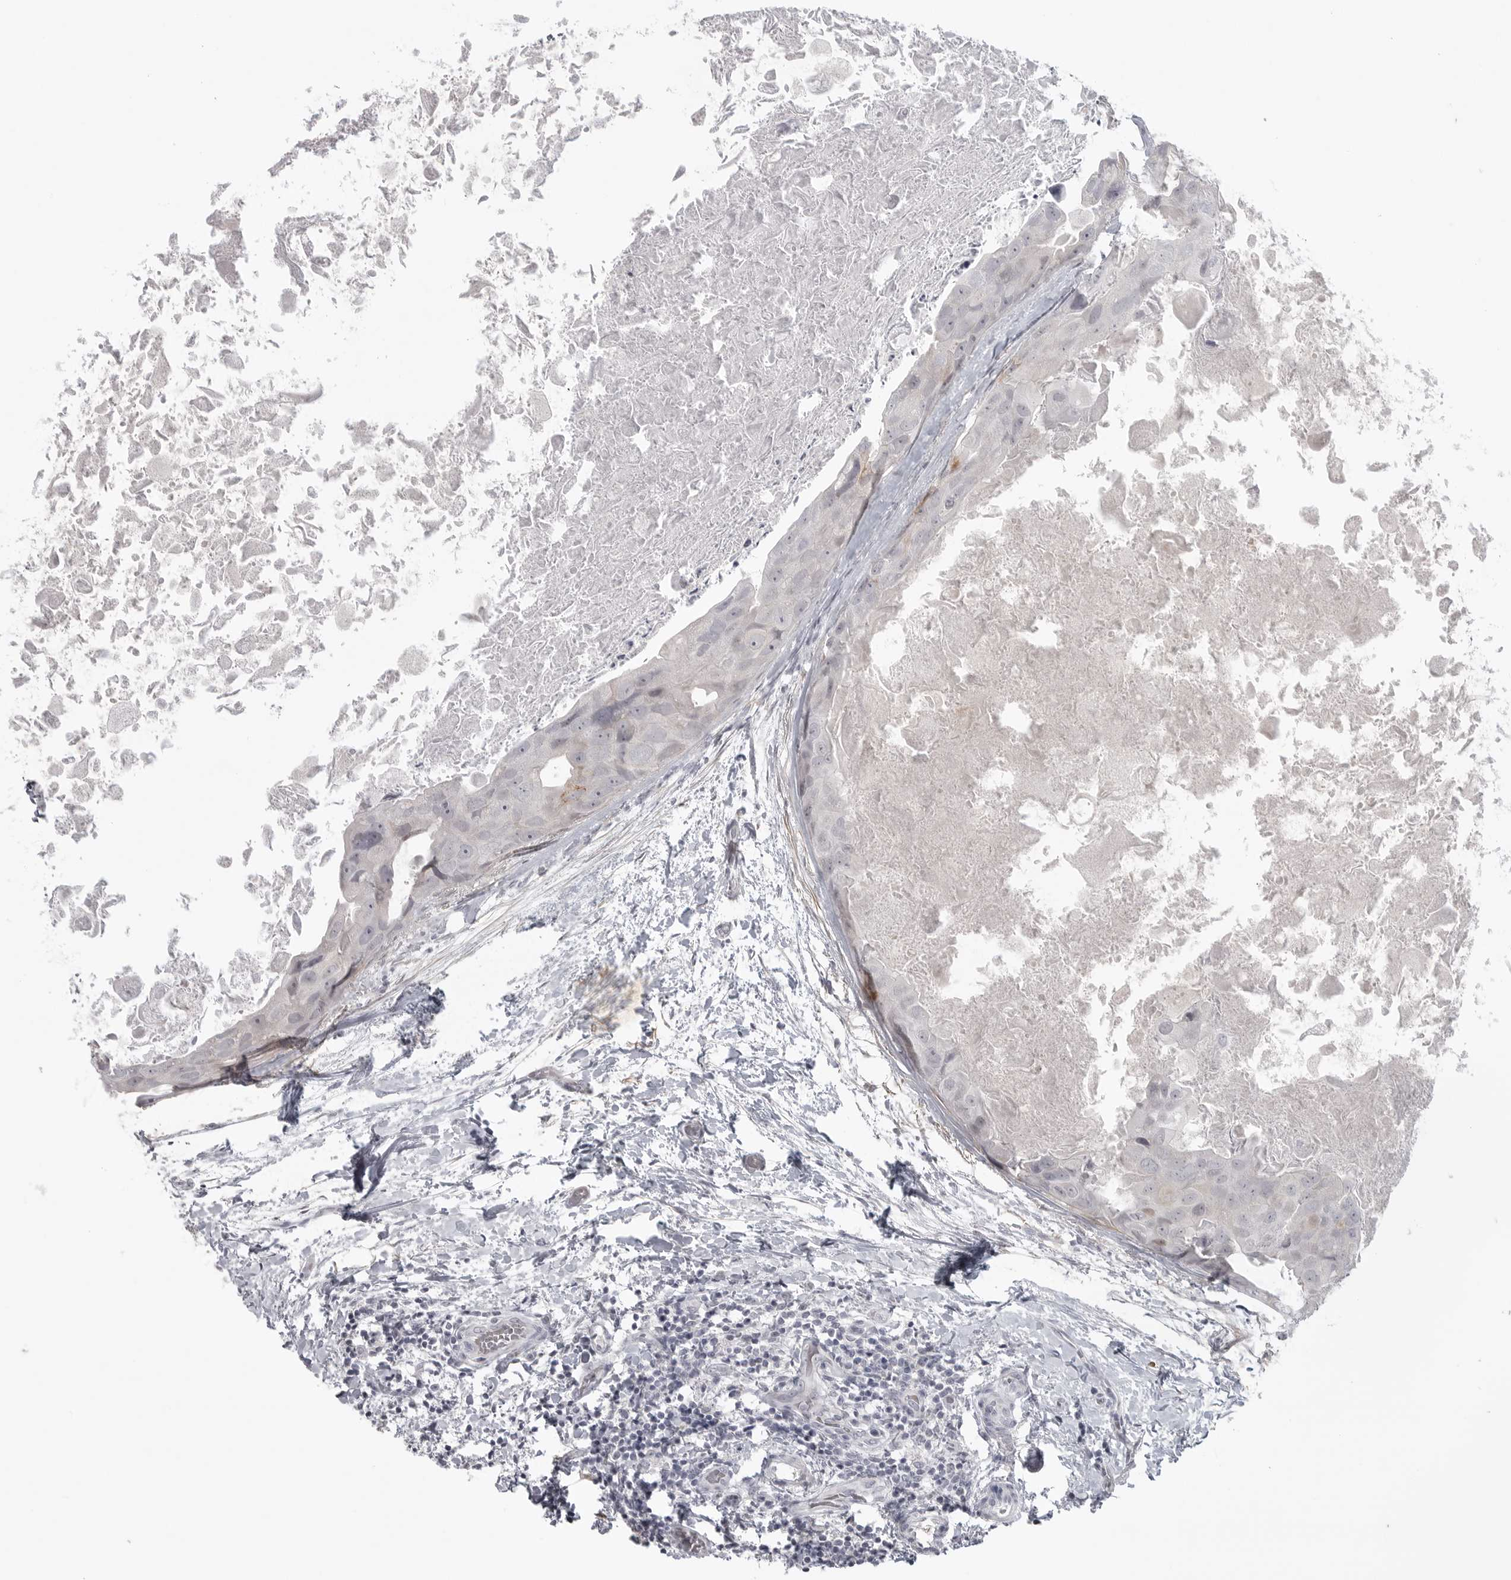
{"staining": {"intensity": "negative", "quantity": "none", "location": "none"}, "tissue": "breast cancer", "cell_type": "Tumor cells", "image_type": "cancer", "snomed": [{"axis": "morphology", "description": "Duct carcinoma"}, {"axis": "topography", "description": "Breast"}], "caption": "The IHC image has no significant positivity in tumor cells of breast cancer (intraductal carcinoma) tissue. (Brightfield microscopy of DAB immunohistochemistry at high magnification).", "gene": "TCTN3", "patient": {"sex": "female", "age": 62}}